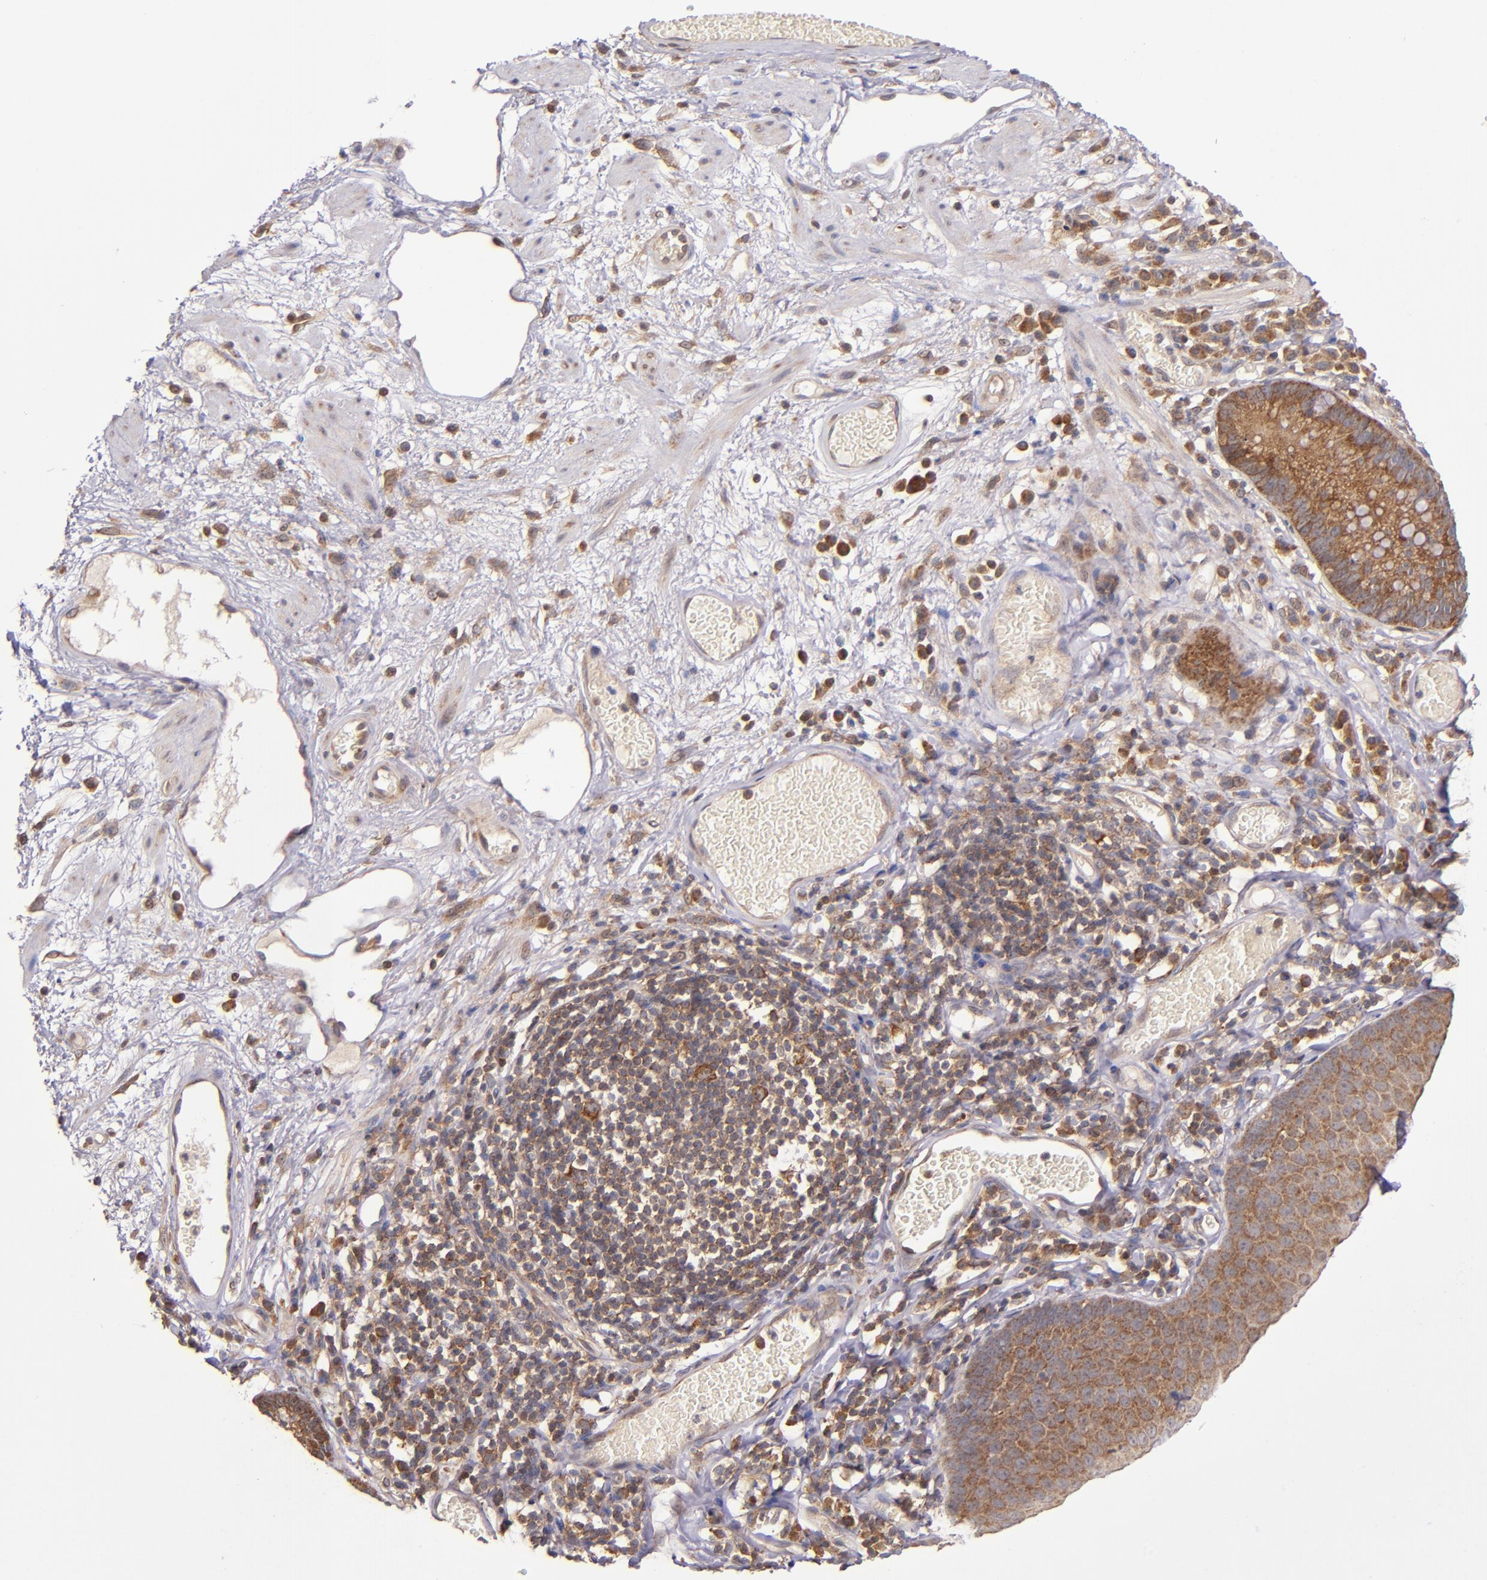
{"staining": {"intensity": "strong", "quantity": ">75%", "location": "cytoplasmic/membranous"}, "tissue": "skin", "cell_type": "Epidermal cells", "image_type": "normal", "snomed": [{"axis": "morphology", "description": "Normal tissue, NOS"}, {"axis": "morphology", "description": "Hemorrhoids"}, {"axis": "morphology", "description": "Inflammation, NOS"}, {"axis": "topography", "description": "Anal"}], "caption": "The photomicrograph reveals immunohistochemical staining of unremarkable skin. There is strong cytoplasmic/membranous expression is seen in about >75% of epidermal cells. The staining was performed using DAB to visualize the protein expression in brown, while the nuclei were stained in blue with hematoxylin (Magnification: 20x).", "gene": "EIF4ENIF1", "patient": {"sex": "male", "age": 60}}